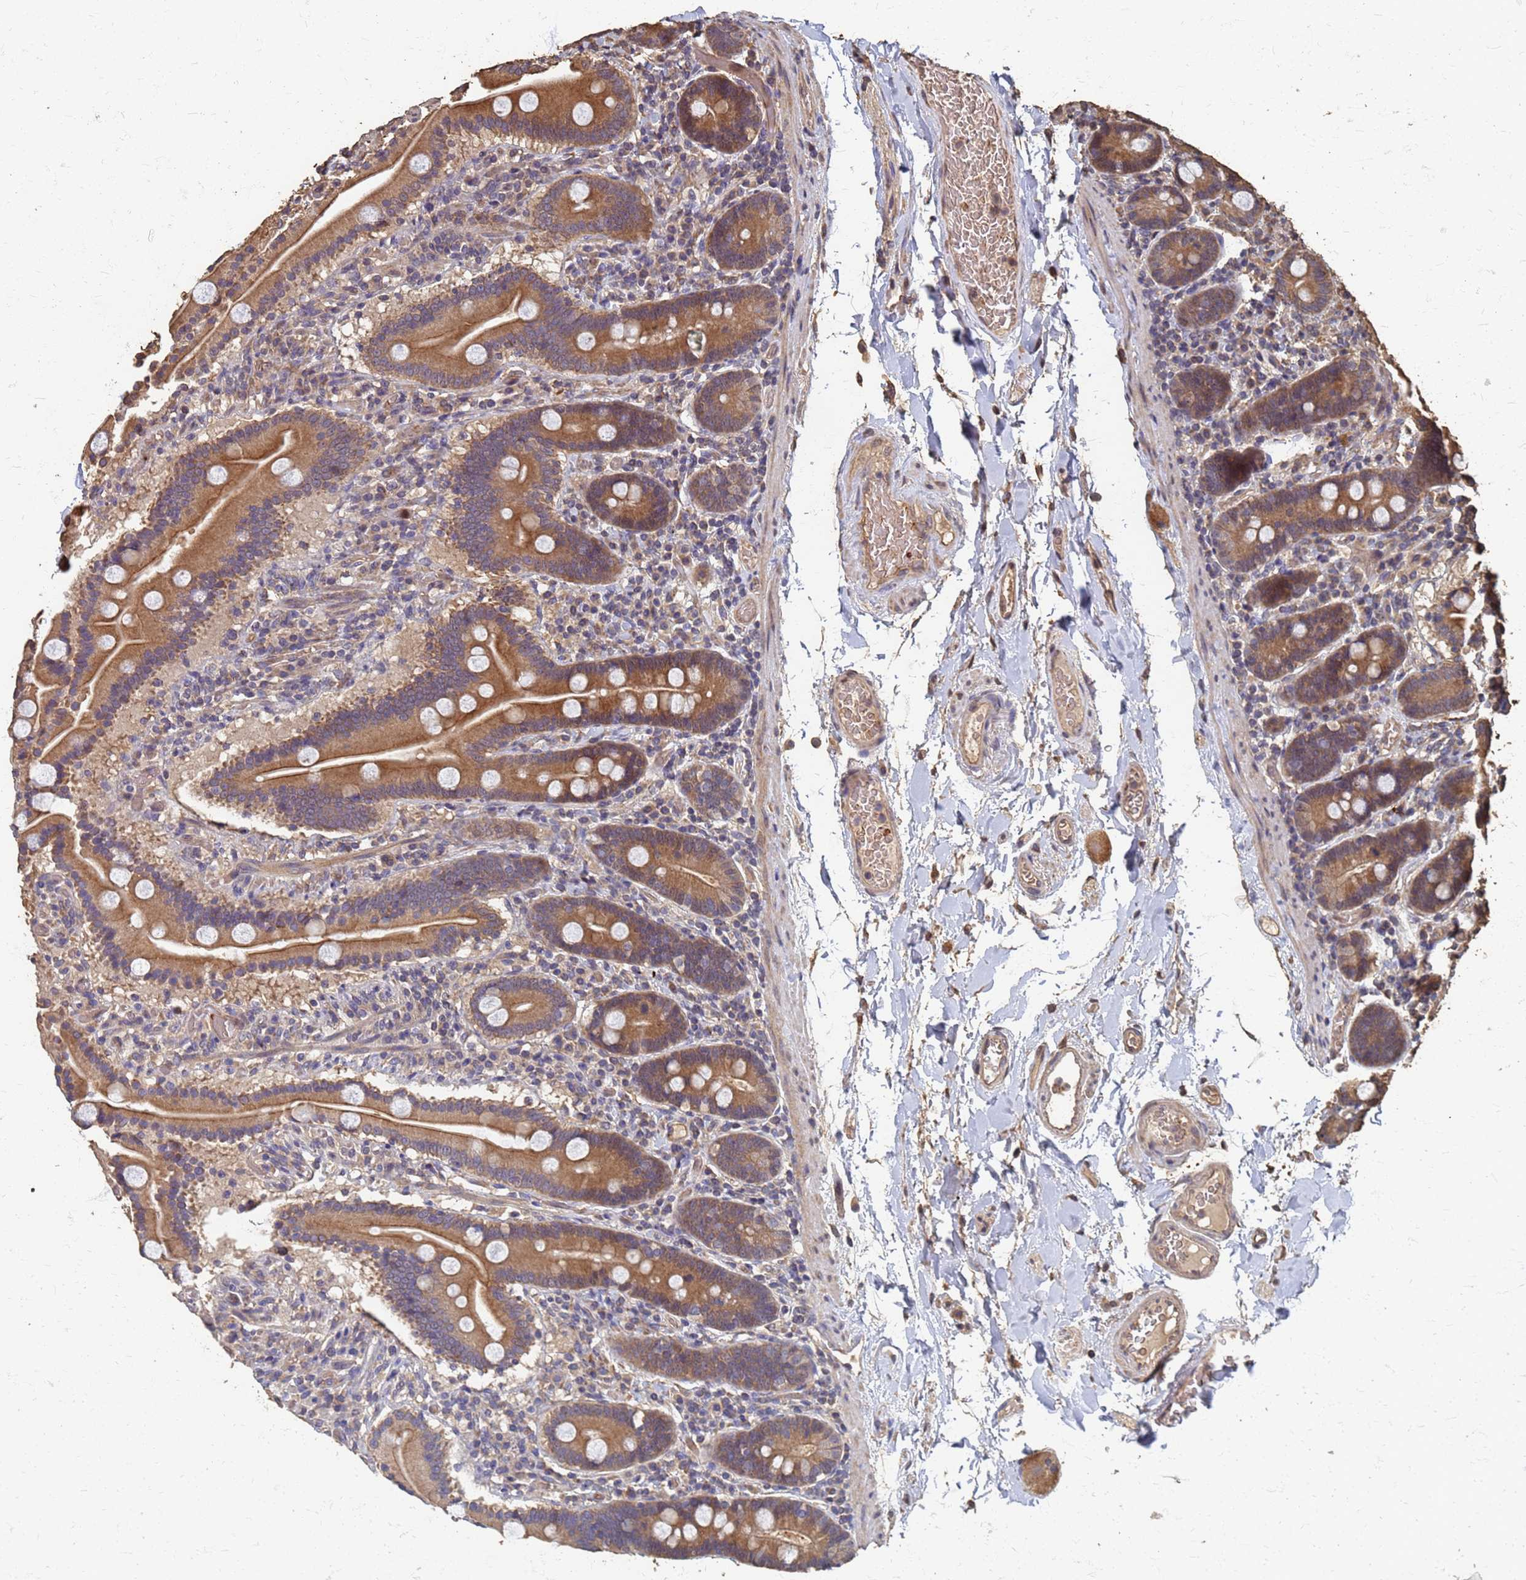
{"staining": {"intensity": "moderate", "quantity": ">75%", "location": "cytoplasmic/membranous"}, "tissue": "duodenum", "cell_type": "Glandular cells", "image_type": "normal", "snomed": [{"axis": "morphology", "description": "Normal tissue, NOS"}, {"axis": "topography", "description": "Duodenum"}], "caption": "Protein staining exhibits moderate cytoplasmic/membranous staining in approximately >75% of glandular cells in benign duodenum. (DAB IHC with brightfield microscopy, high magnification).", "gene": "DPH5", "patient": {"sex": "male", "age": 55}}